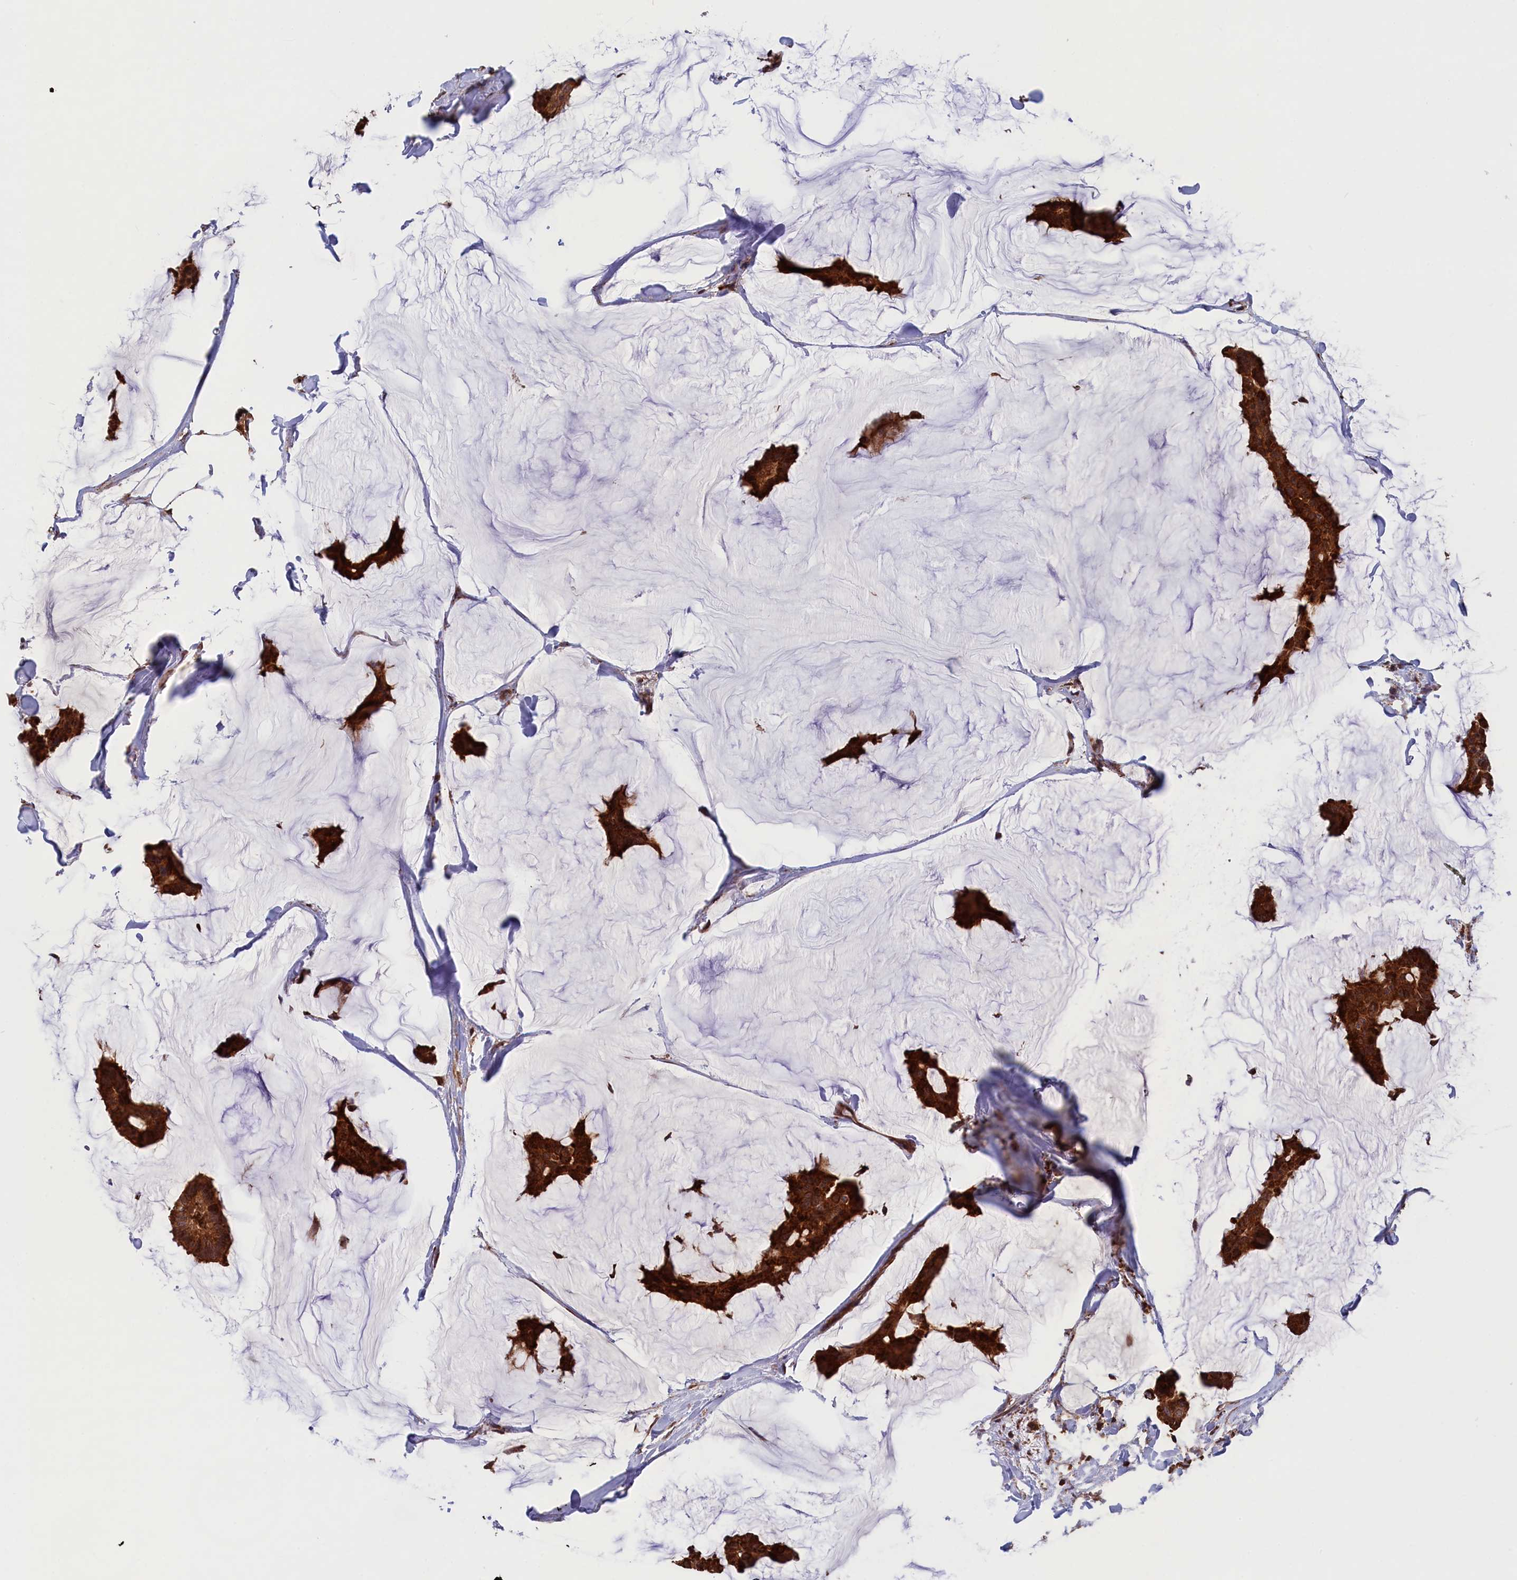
{"staining": {"intensity": "strong", "quantity": ">75%", "location": "cytoplasmic/membranous"}, "tissue": "breast cancer", "cell_type": "Tumor cells", "image_type": "cancer", "snomed": [{"axis": "morphology", "description": "Duct carcinoma"}, {"axis": "topography", "description": "Breast"}], "caption": "A histopathology image of human breast intraductal carcinoma stained for a protein exhibits strong cytoplasmic/membranous brown staining in tumor cells.", "gene": "PLA2G4C", "patient": {"sex": "female", "age": 93}}